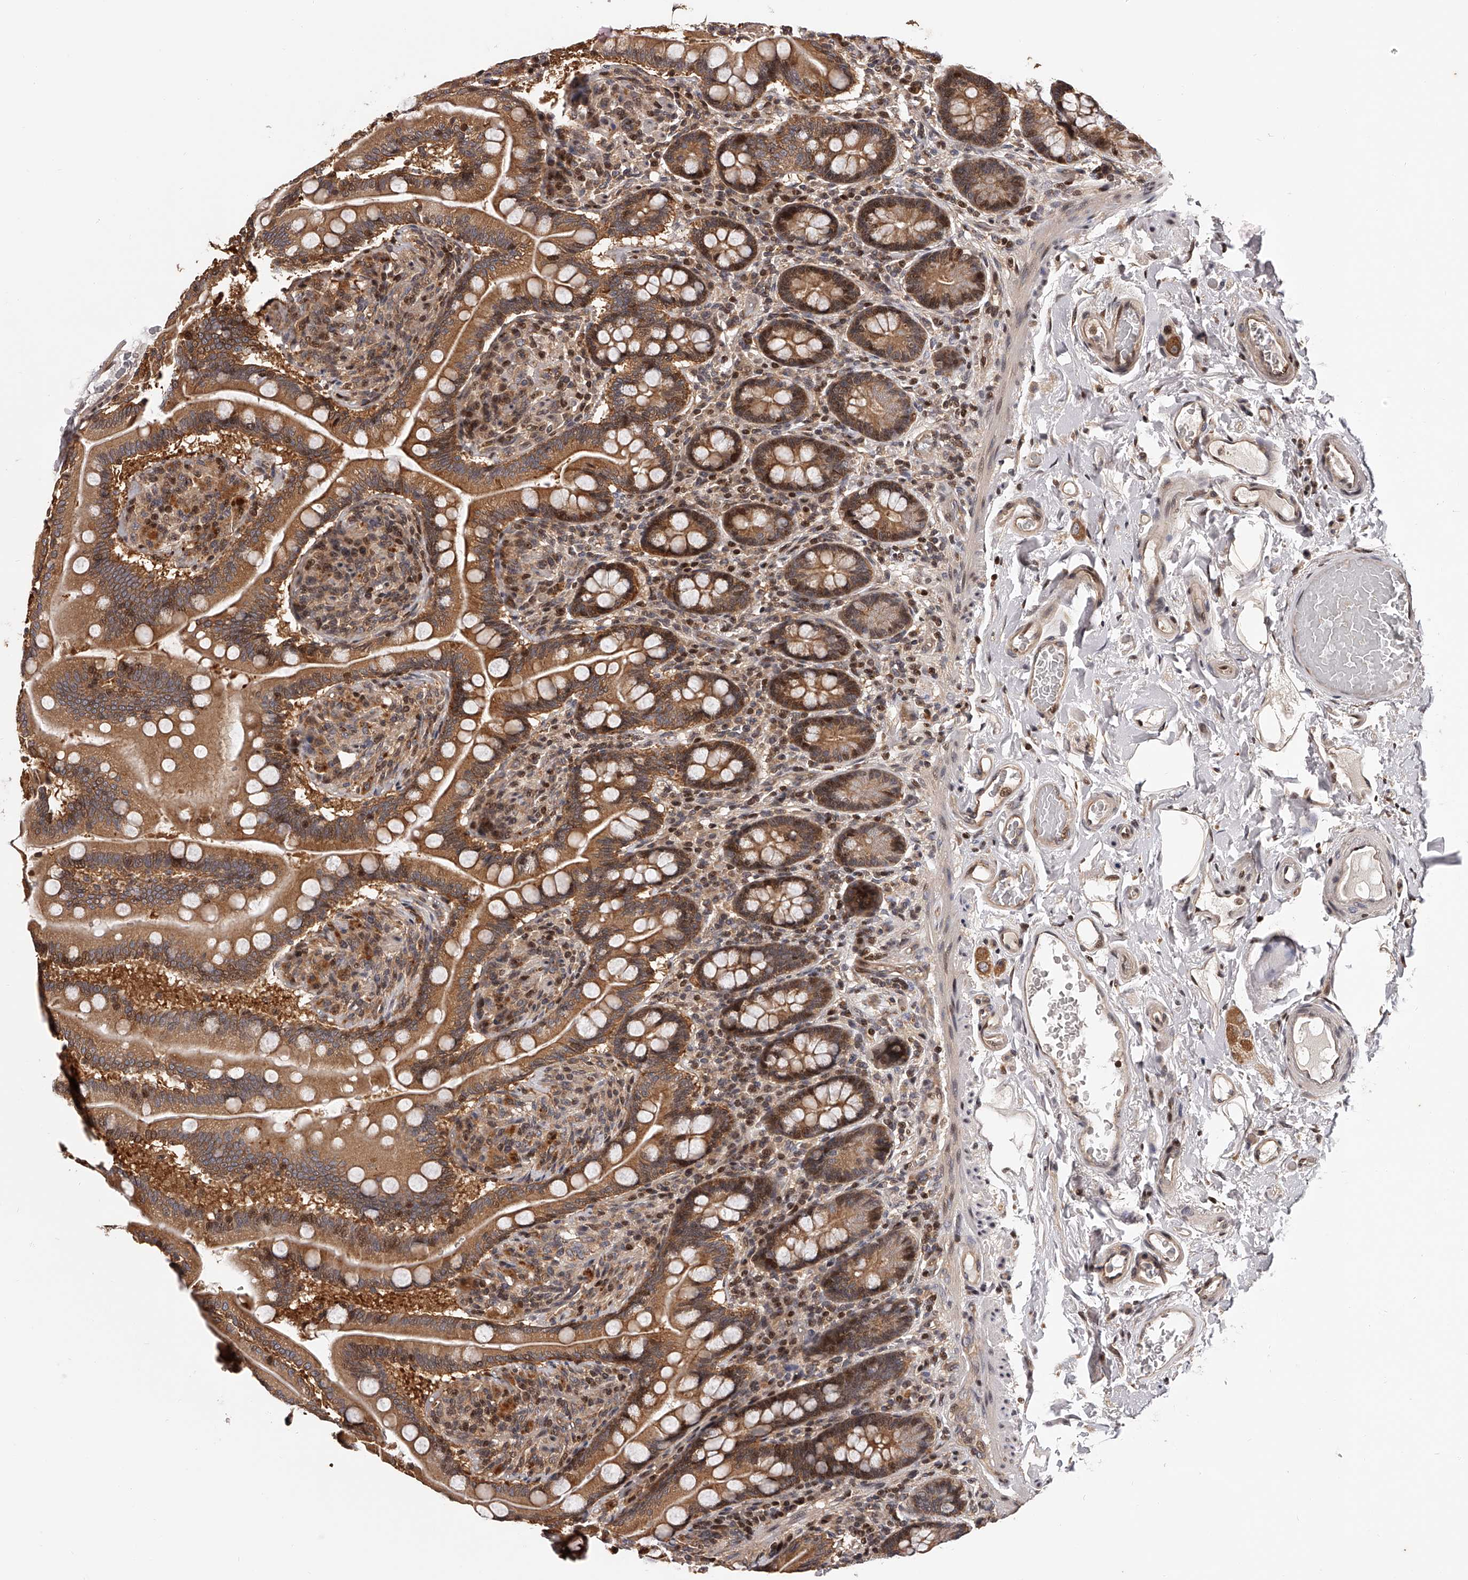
{"staining": {"intensity": "moderate", "quantity": ">75%", "location": "cytoplasmic/membranous"}, "tissue": "small intestine", "cell_type": "Glandular cells", "image_type": "normal", "snomed": [{"axis": "morphology", "description": "Normal tissue, NOS"}, {"axis": "topography", "description": "Small intestine"}], "caption": "Immunohistochemistry of unremarkable small intestine displays medium levels of moderate cytoplasmic/membranous positivity in approximately >75% of glandular cells.", "gene": "PFDN2", "patient": {"sex": "female", "age": 64}}